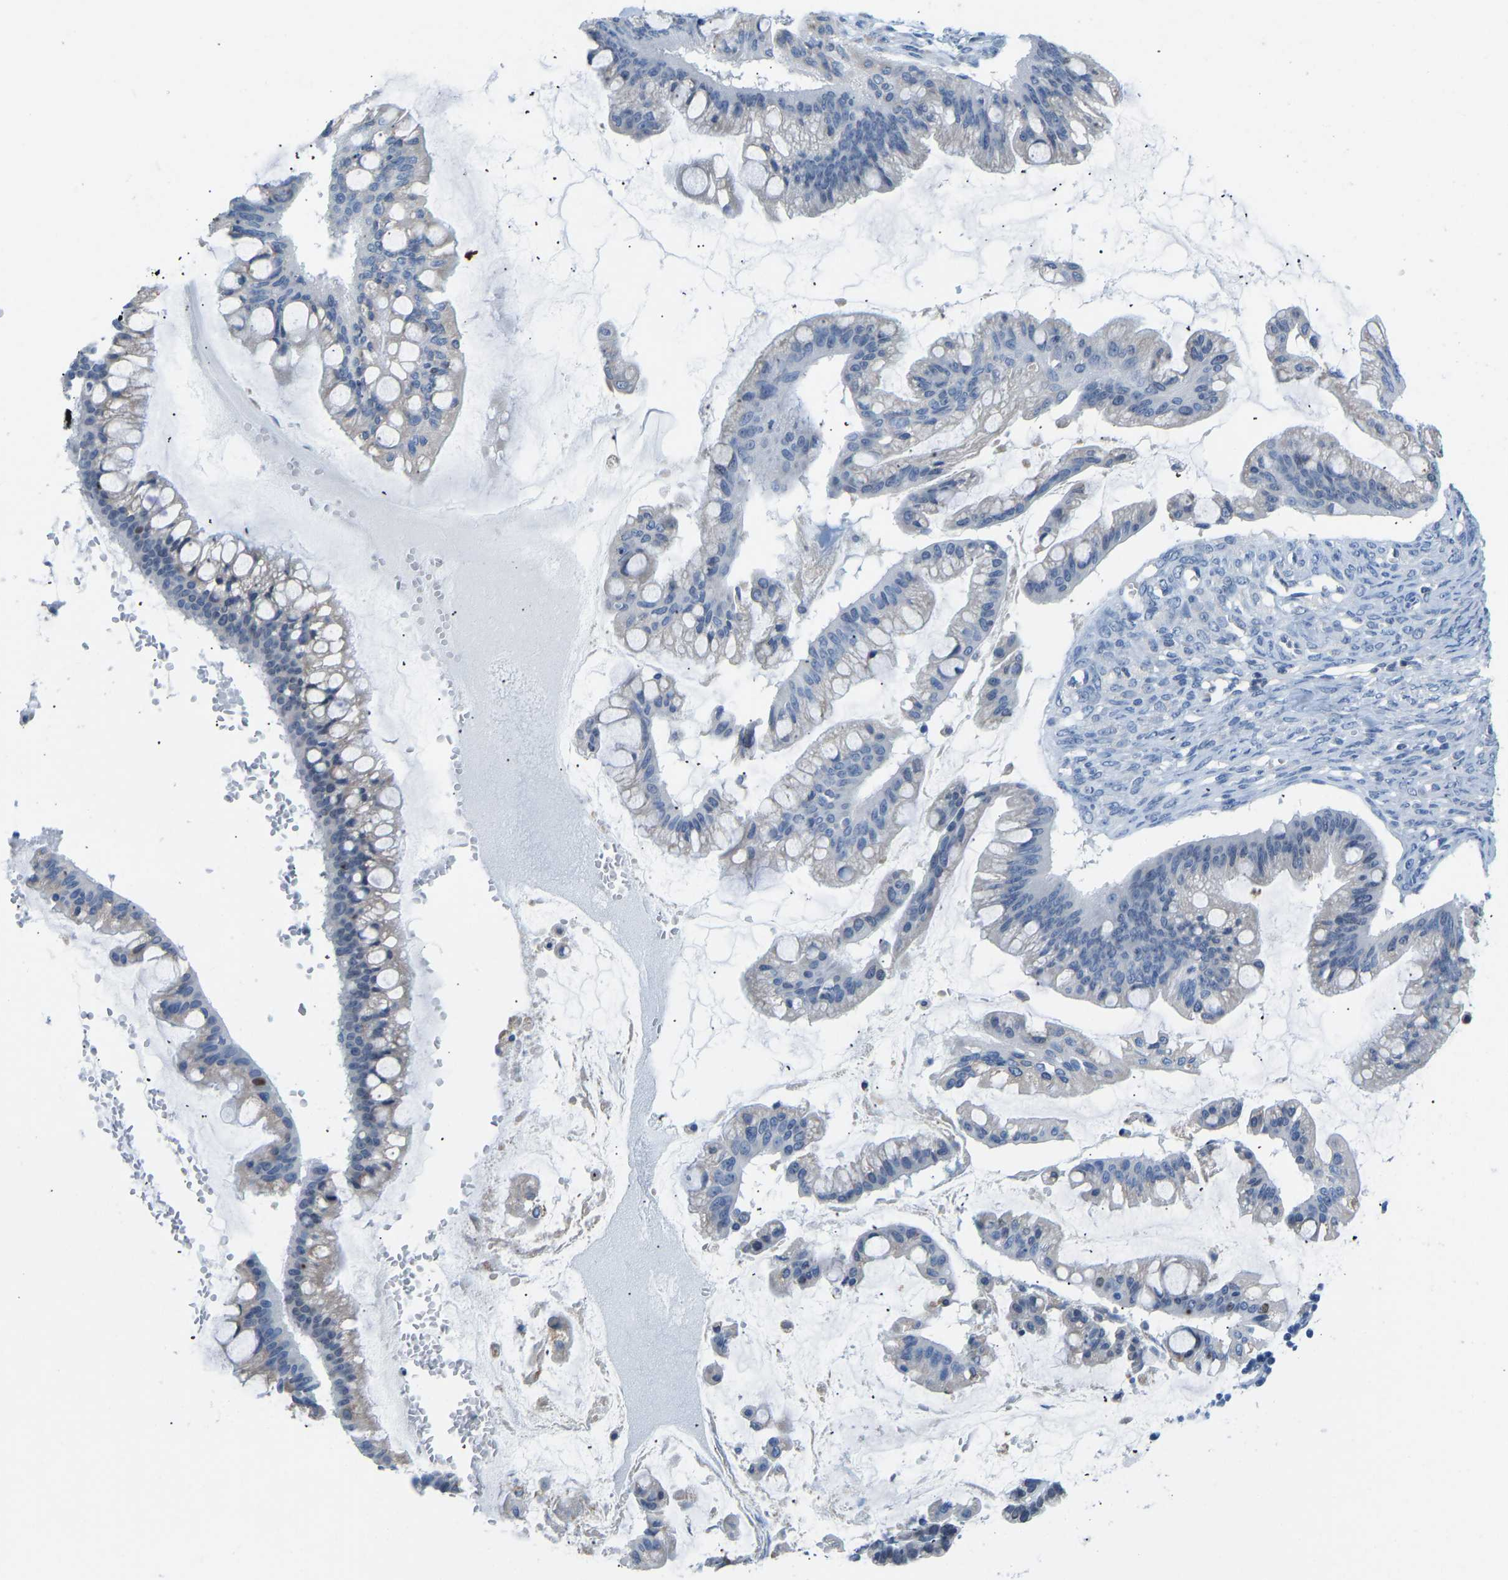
{"staining": {"intensity": "negative", "quantity": "none", "location": "none"}, "tissue": "ovarian cancer", "cell_type": "Tumor cells", "image_type": "cancer", "snomed": [{"axis": "morphology", "description": "Cystadenocarcinoma, mucinous, NOS"}, {"axis": "topography", "description": "Ovary"}], "caption": "Tumor cells are negative for brown protein staining in ovarian cancer (mucinous cystadenocarcinoma).", "gene": "VRK1", "patient": {"sex": "female", "age": 73}}